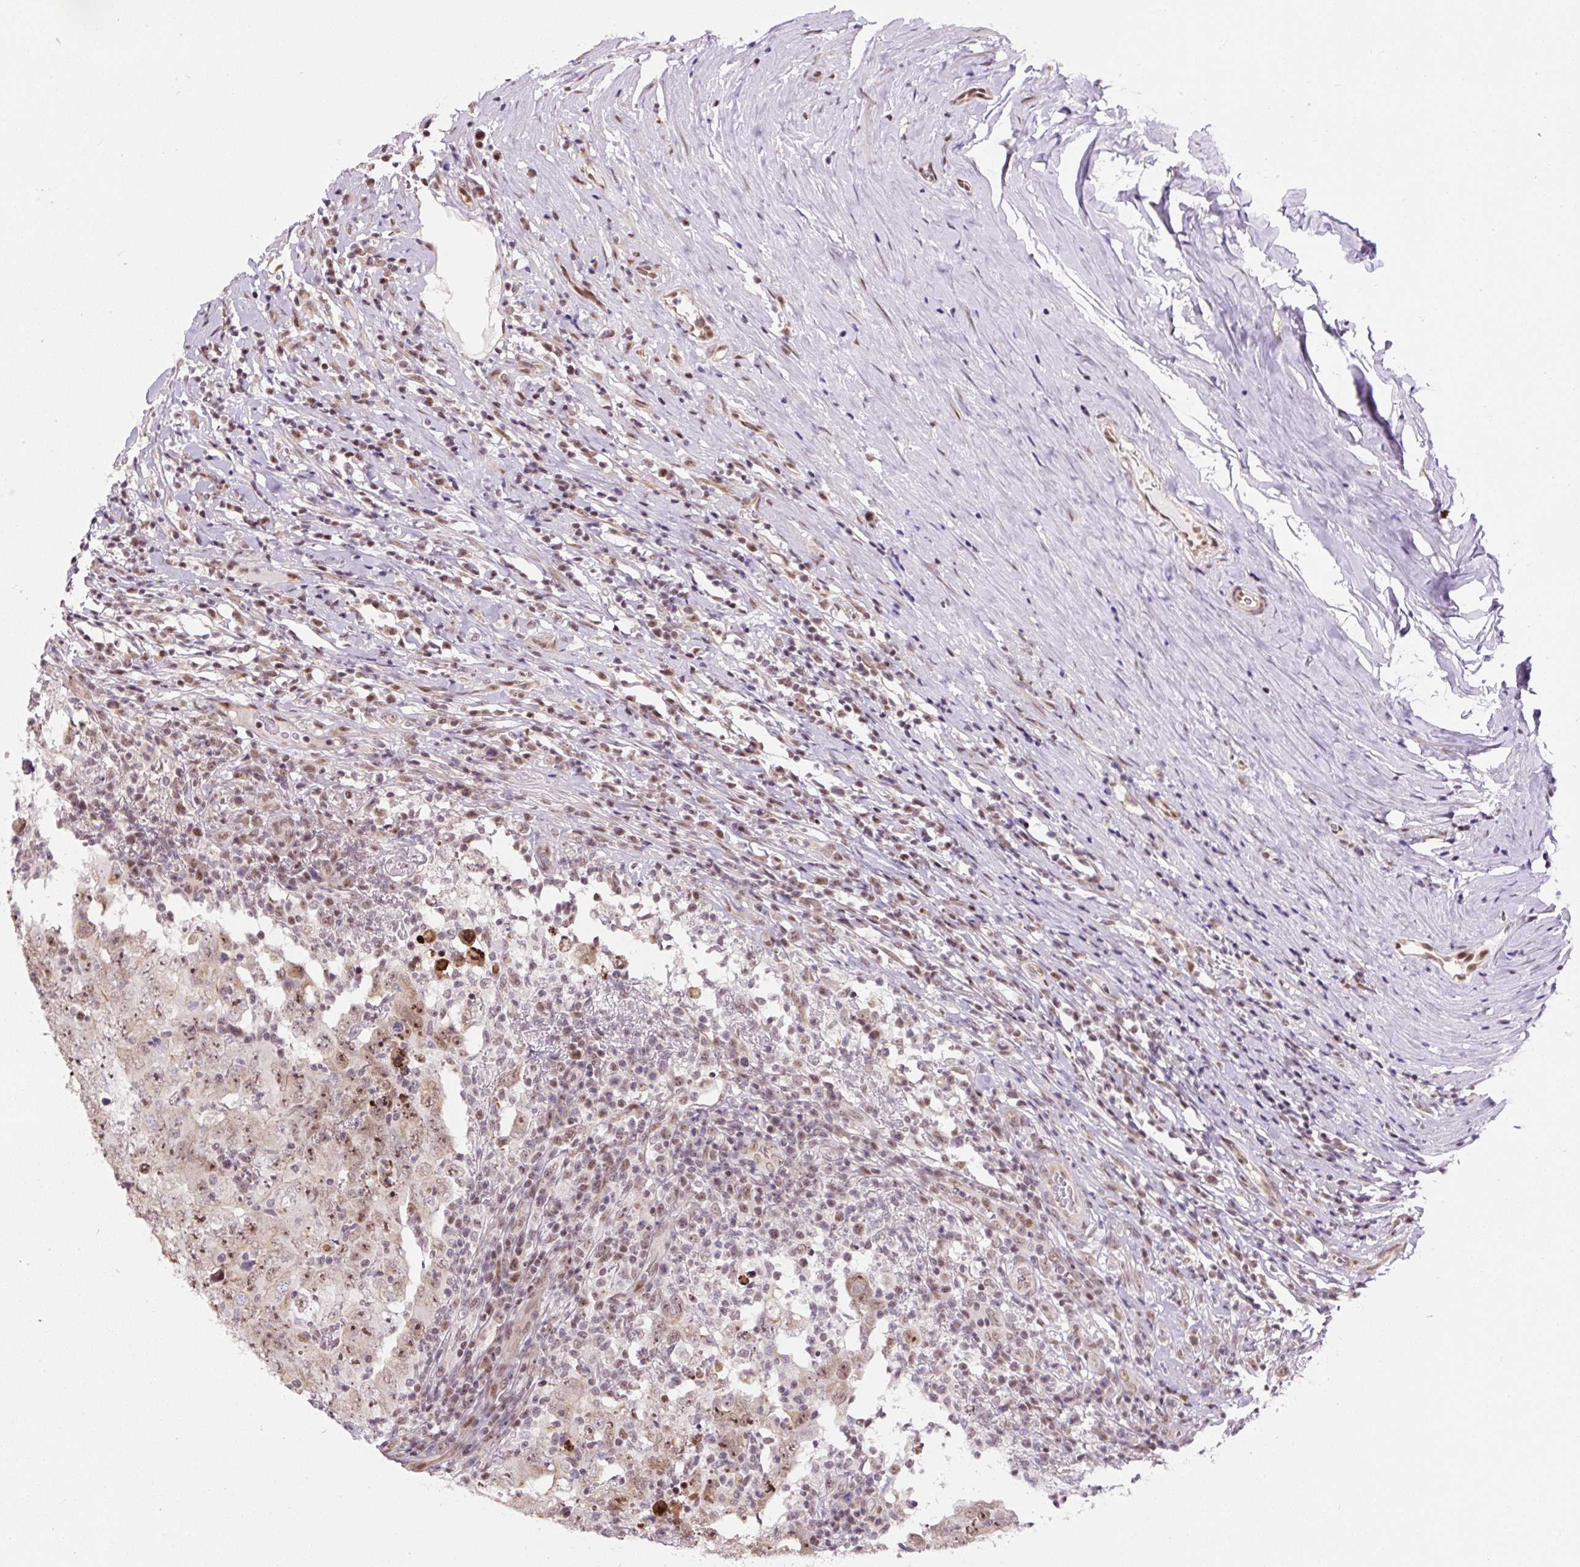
{"staining": {"intensity": "moderate", "quantity": ">75%", "location": "nuclear"}, "tissue": "testis cancer", "cell_type": "Tumor cells", "image_type": "cancer", "snomed": [{"axis": "morphology", "description": "Carcinoma, Embryonal, NOS"}, {"axis": "topography", "description": "Testis"}], "caption": "The immunohistochemical stain labels moderate nuclear expression in tumor cells of embryonal carcinoma (testis) tissue.", "gene": "TAF1A", "patient": {"sex": "male", "age": 26}}